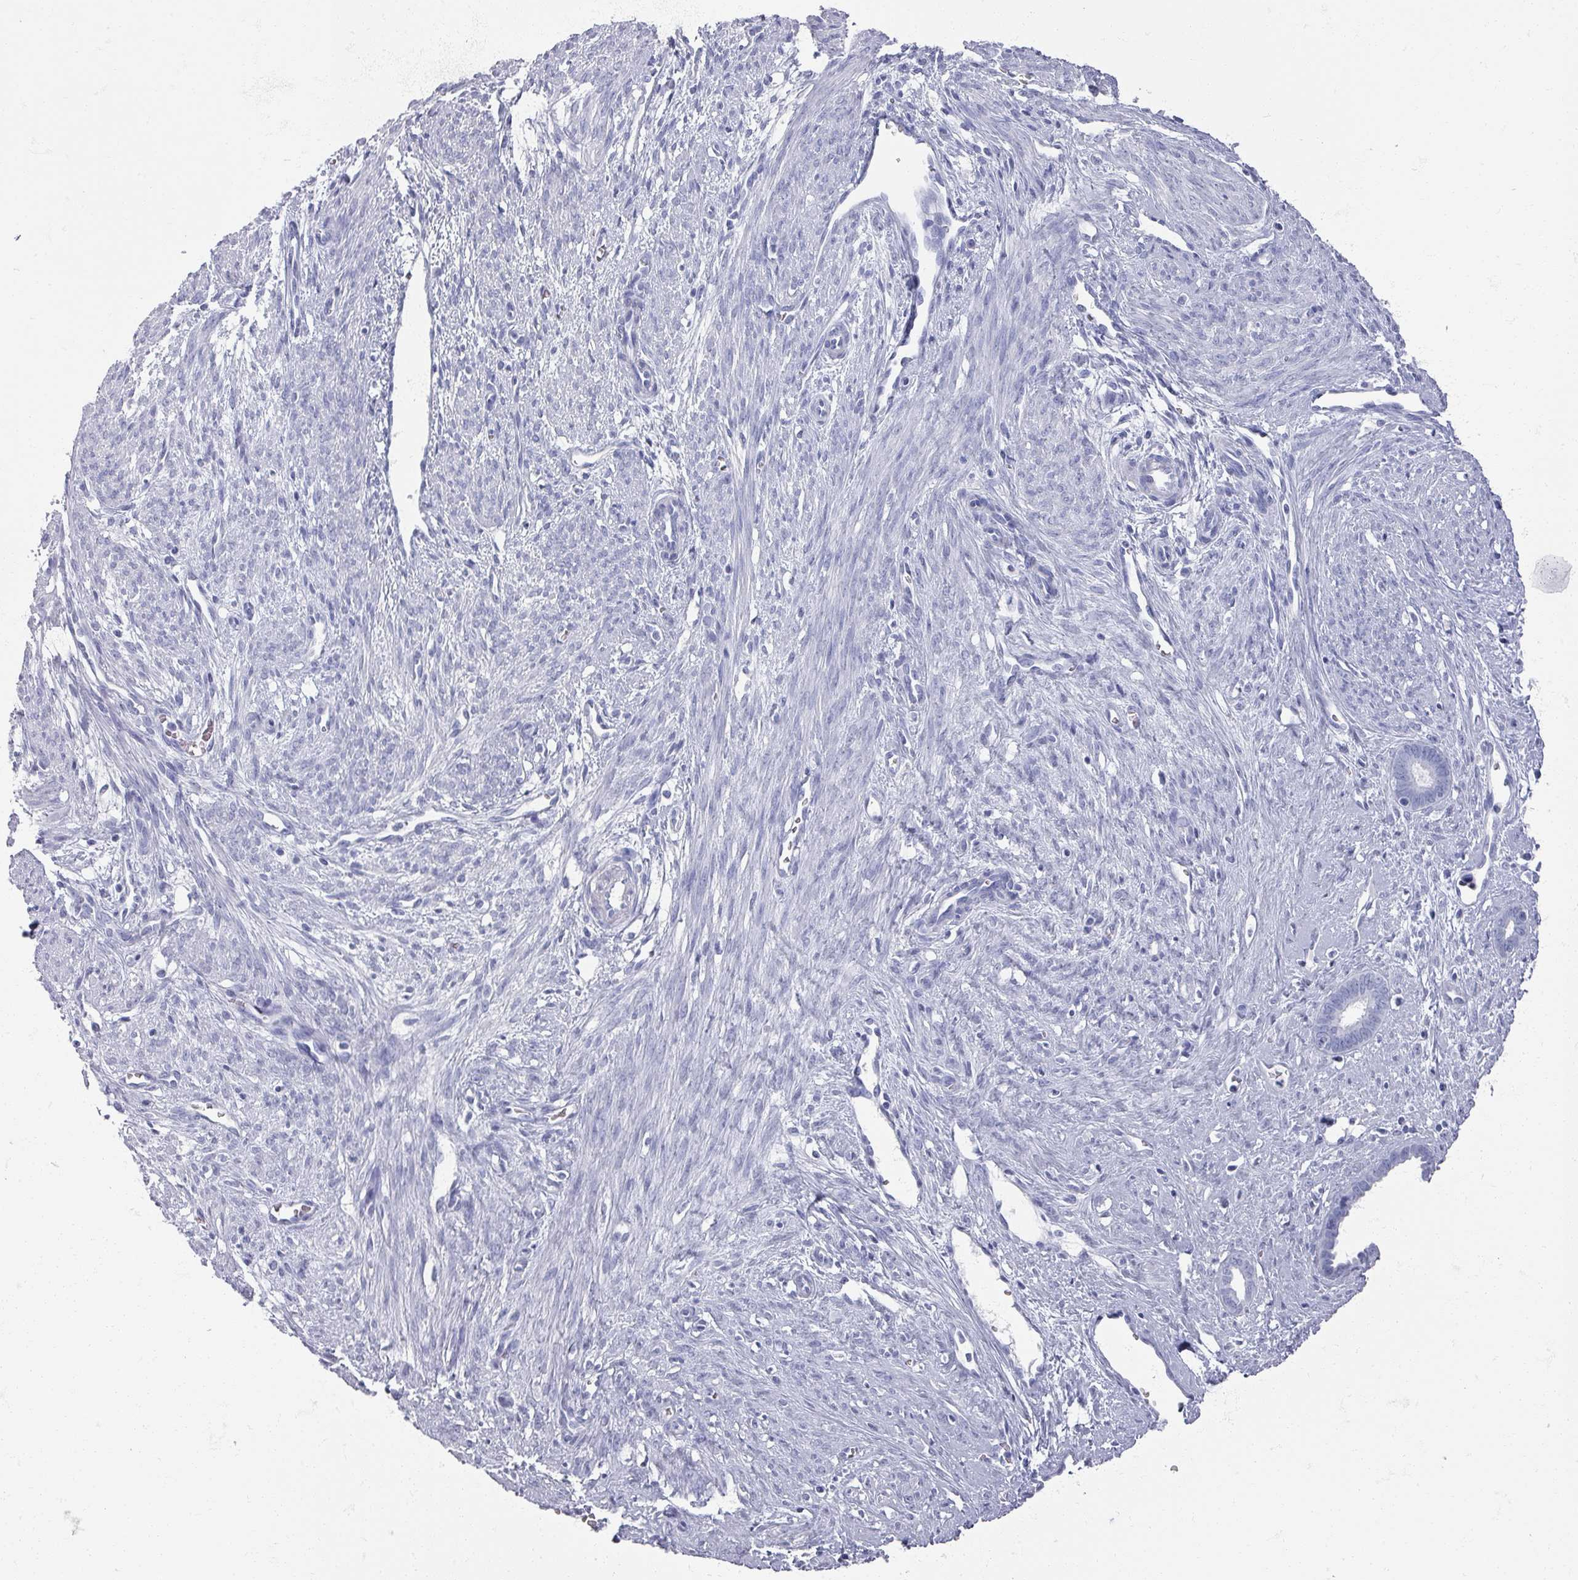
{"staining": {"intensity": "negative", "quantity": "none", "location": "none"}, "tissue": "endometrium", "cell_type": "Cells in endometrial stroma", "image_type": "normal", "snomed": [{"axis": "morphology", "description": "Normal tissue, NOS"}, {"axis": "topography", "description": "Endometrium"}], "caption": "Immunohistochemistry (IHC) of unremarkable endometrium exhibits no positivity in cells in endometrial stroma. Nuclei are stained in blue.", "gene": "OMG", "patient": {"sex": "female", "age": 61}}